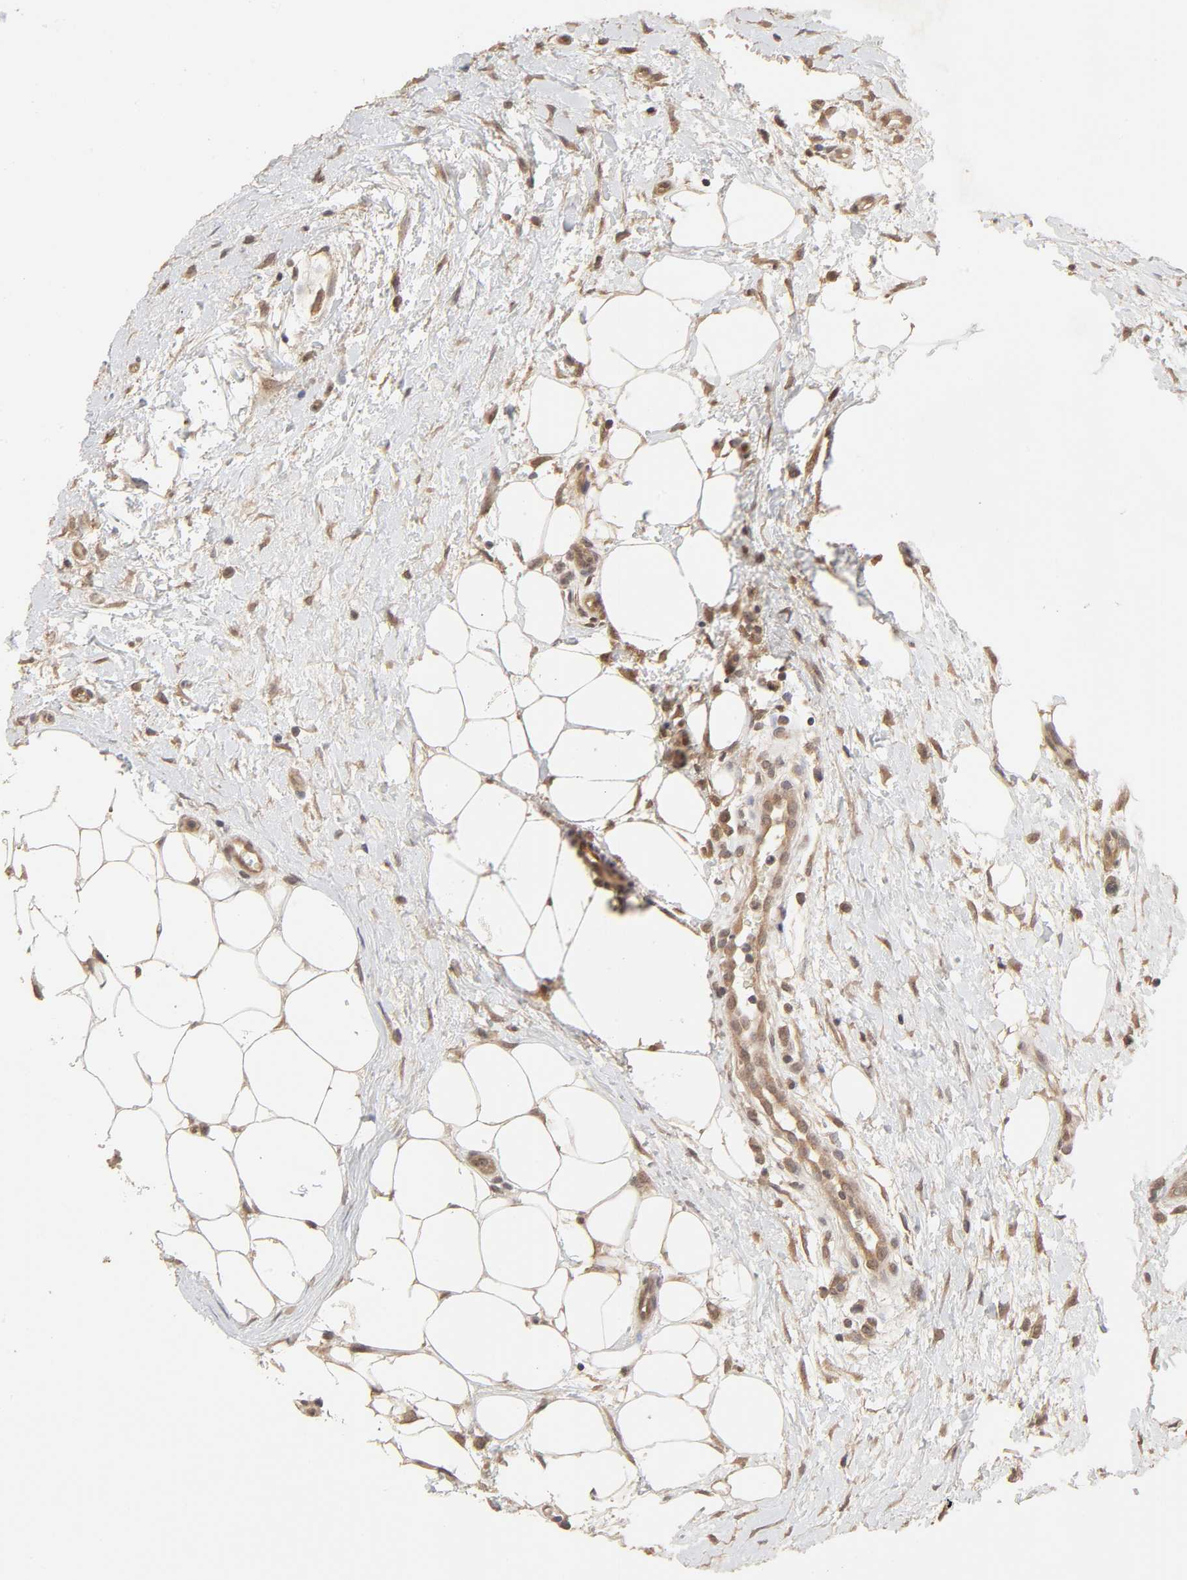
{"staining": {"intensity": "moderate", "quantity": ">75%", "location": "cytoplasmic/membranous"}, "tissue": "lymphoma", "cell_type": "Tumor cells", "image_type": "cancer", "snomed": [{"axis": "morphology", "description": "Malignant lymphoma, non-Hodgkin's type, Low grade"}, {"axis": "topography", "description": "Lymph node"}], "caption": "Lymphoma tissue demonstrates moderate cytoplasmic/membranous expression in approximately >75% of tumor cells, visualized by immunohistochemistry.", "gene": "MAPK1", "patient": {"sex": "female", "age": 76}}